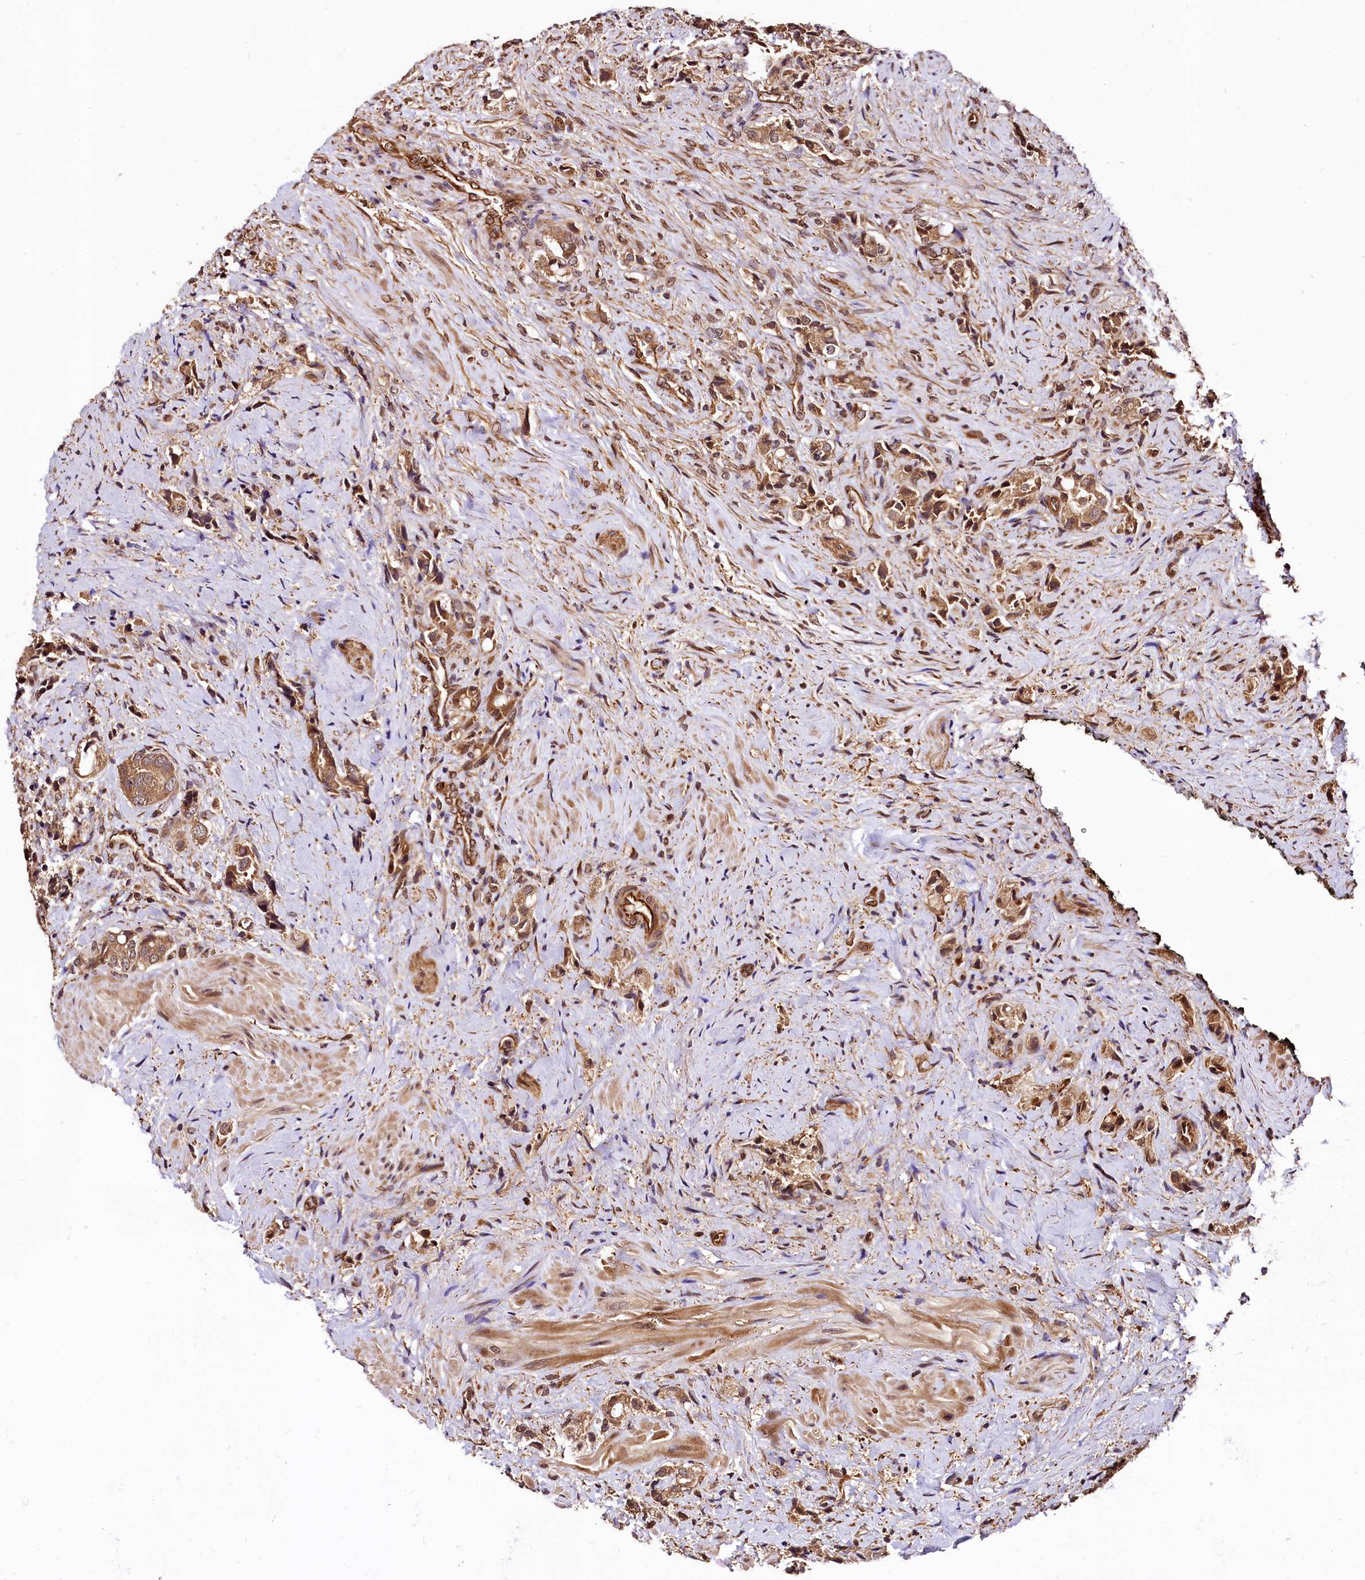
{"staining": {"intensity": "moderate", "quantity": ">75%", "location": "cytoplasmic/membranous"}, "tissue": "prostate cancer", "cell_type": "Tumor cells", "image_type": "cancer", "snomed": [{"axis": "morphology", "description": "Adenocarcinoma, High grade"}, {"axis": "topography", "description": "Prostate"}], "caption": "Adenocarcinoma (high-grade) (prostate) stained with immunohistochemistry displays moderate cytoplasmic/membranous positivity in approximately >75% of tumor cells.", "gene": "TBCEL", "patient": {"sex": "male", "age": 65}}